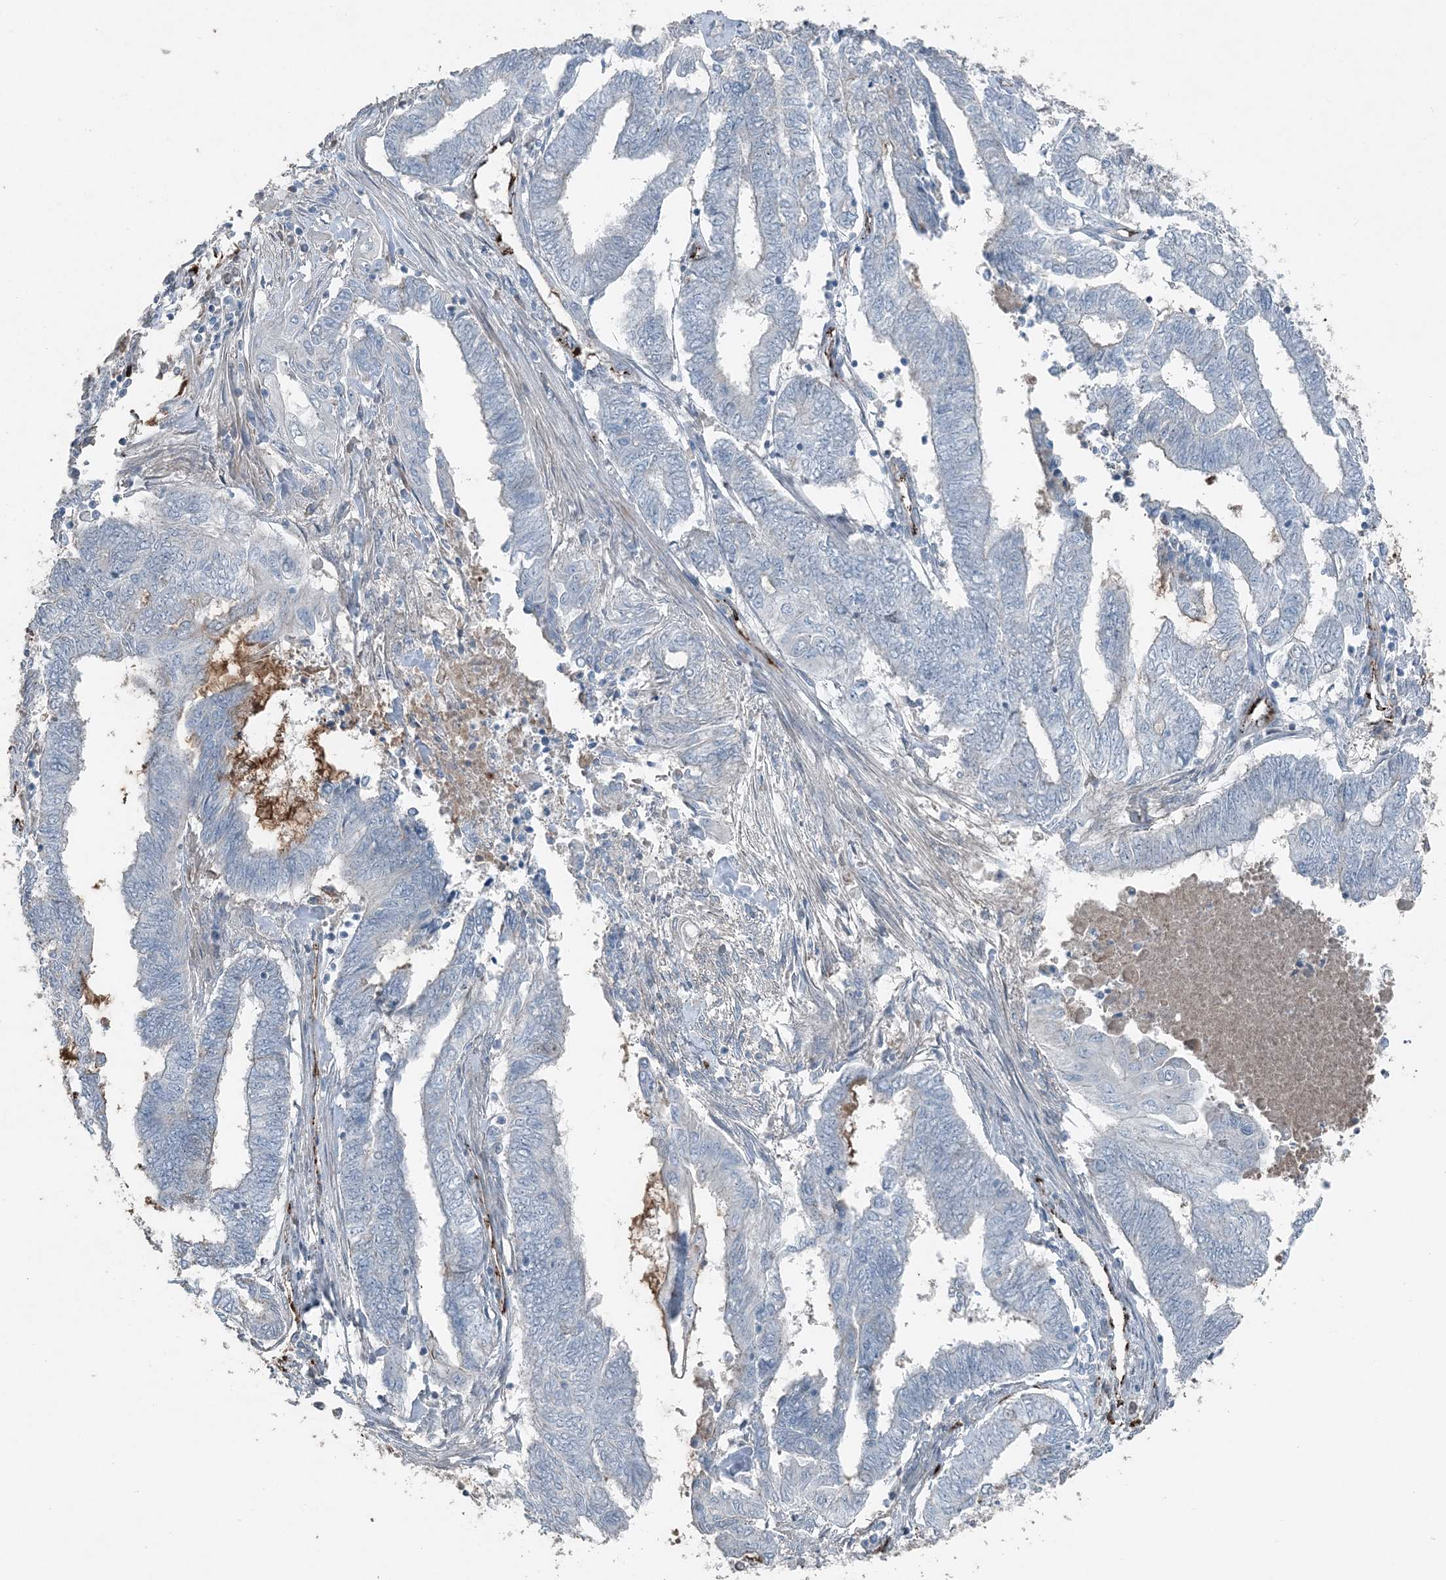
{"staining": {"intensity": "negative", "quantity": "none", "location": "none"}, "tissue": "endometrial cancer", "cell_type": "Tumor cells", "image_type": "cancer", "snomed": [{"axis": "morphology", "description": "Adenocarcinoma, NOS"}, {"axis": "topography", "description": "Uterus"}, {"axis": "topography", "description": "Endometrium"}], "caption": "This is a micrograph of immunohistochemistry staining of adenocarcinoma (endometrial), which shows no staining in tumor cells.", "gene": "ELOVL7", "patient": {"sex": "female", "age": 70}}